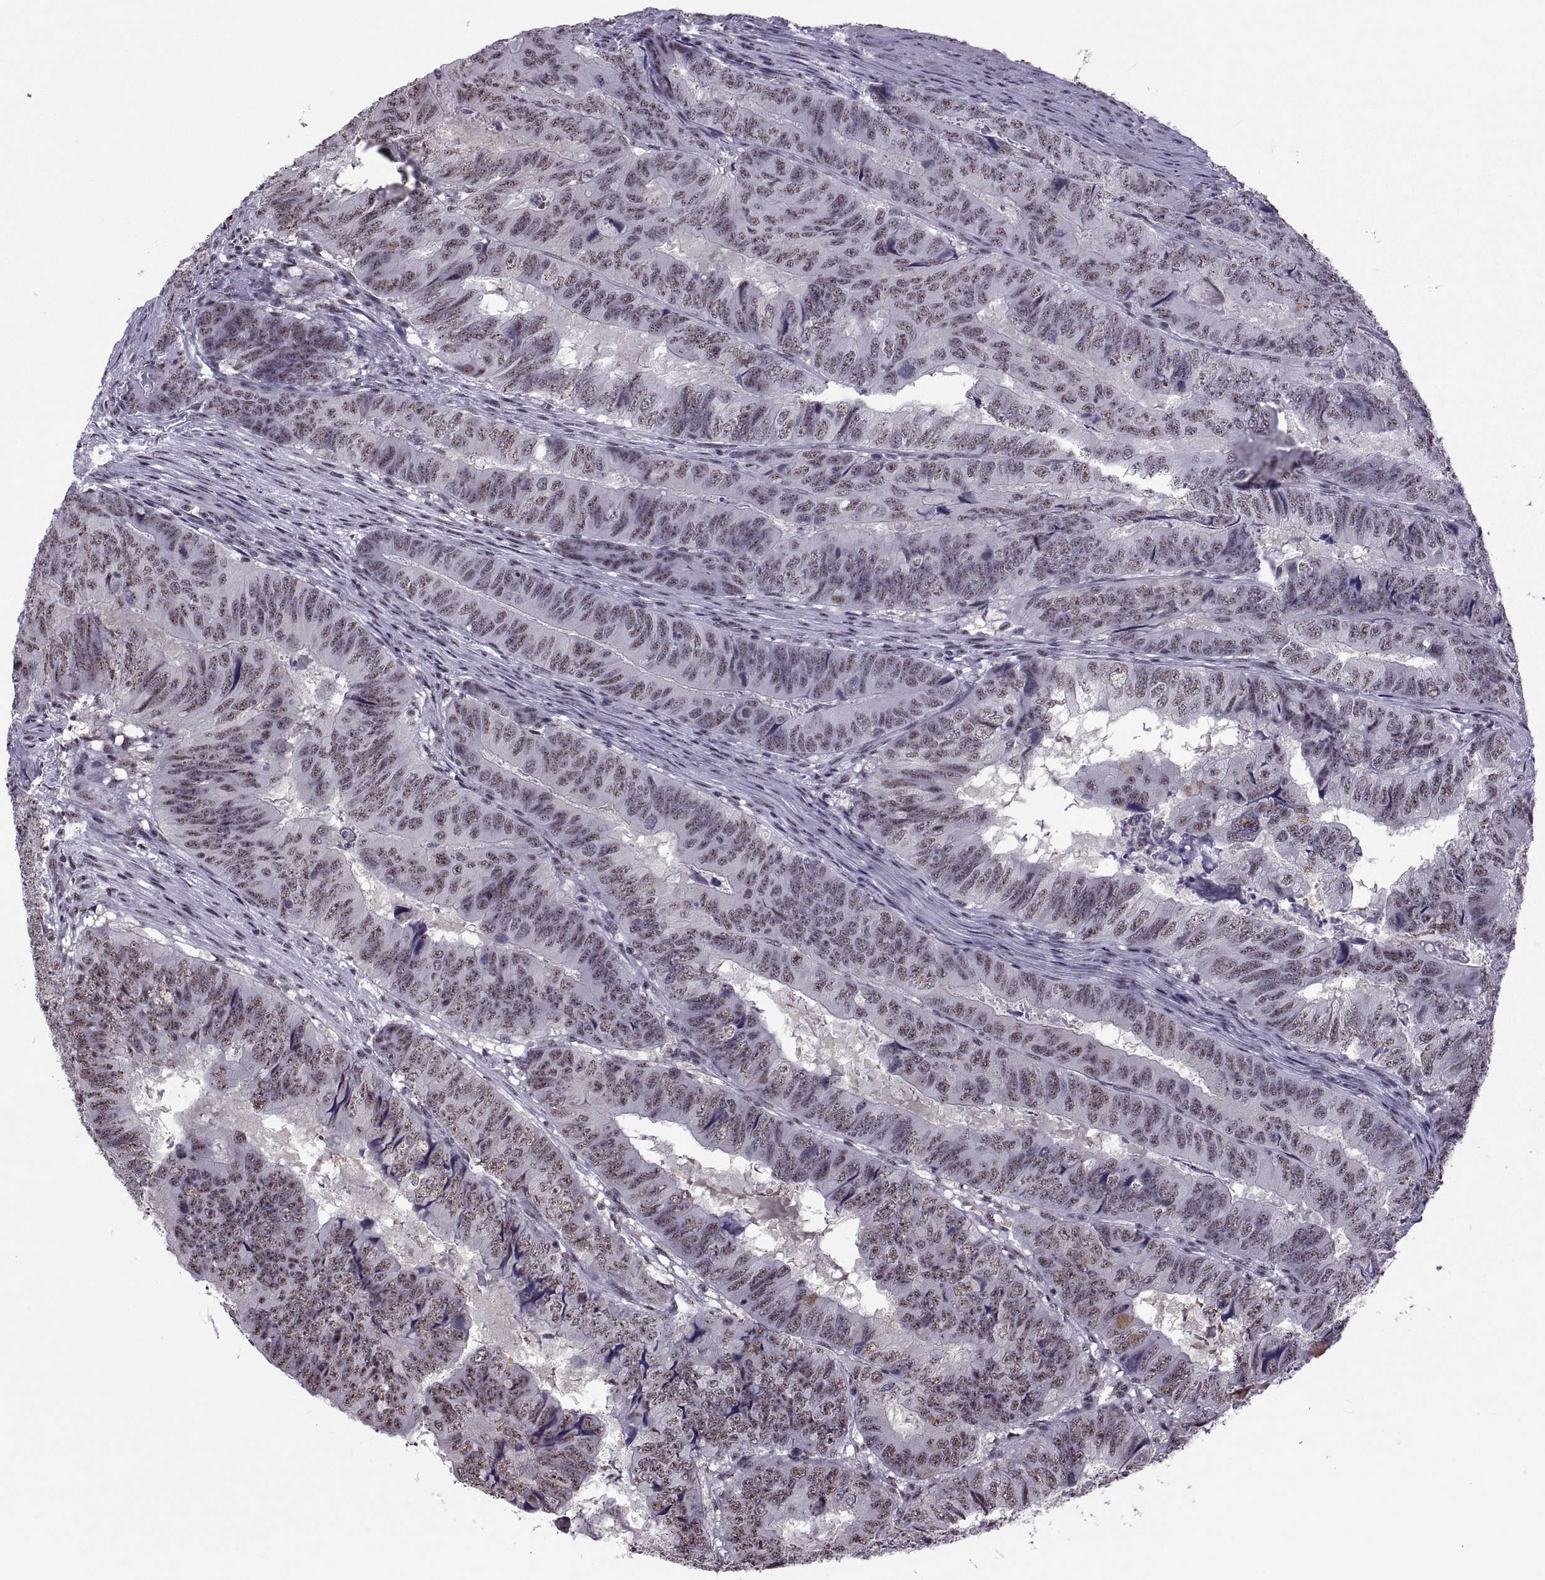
{"staining": {"intensity": "weak", "quantity": ">75%", "location": "nuclear"}, "tissue": "colorectal cancer", "cell_type": "Tumor cells", "image_type": "cancer", "snomed": [{"axis": "morphology", "description": "Adenocarcinoma, NOS"}, {"axis": "topography", "description": "Colon"}], "caption": "Brown immunohistochemical staining in human adenocarcinoma (colorectal) shows weak nuclear positivity in about >75% of tumor cells.", "gene": "MAGEA4", "patient": {"sex": "male", "age": 79}}